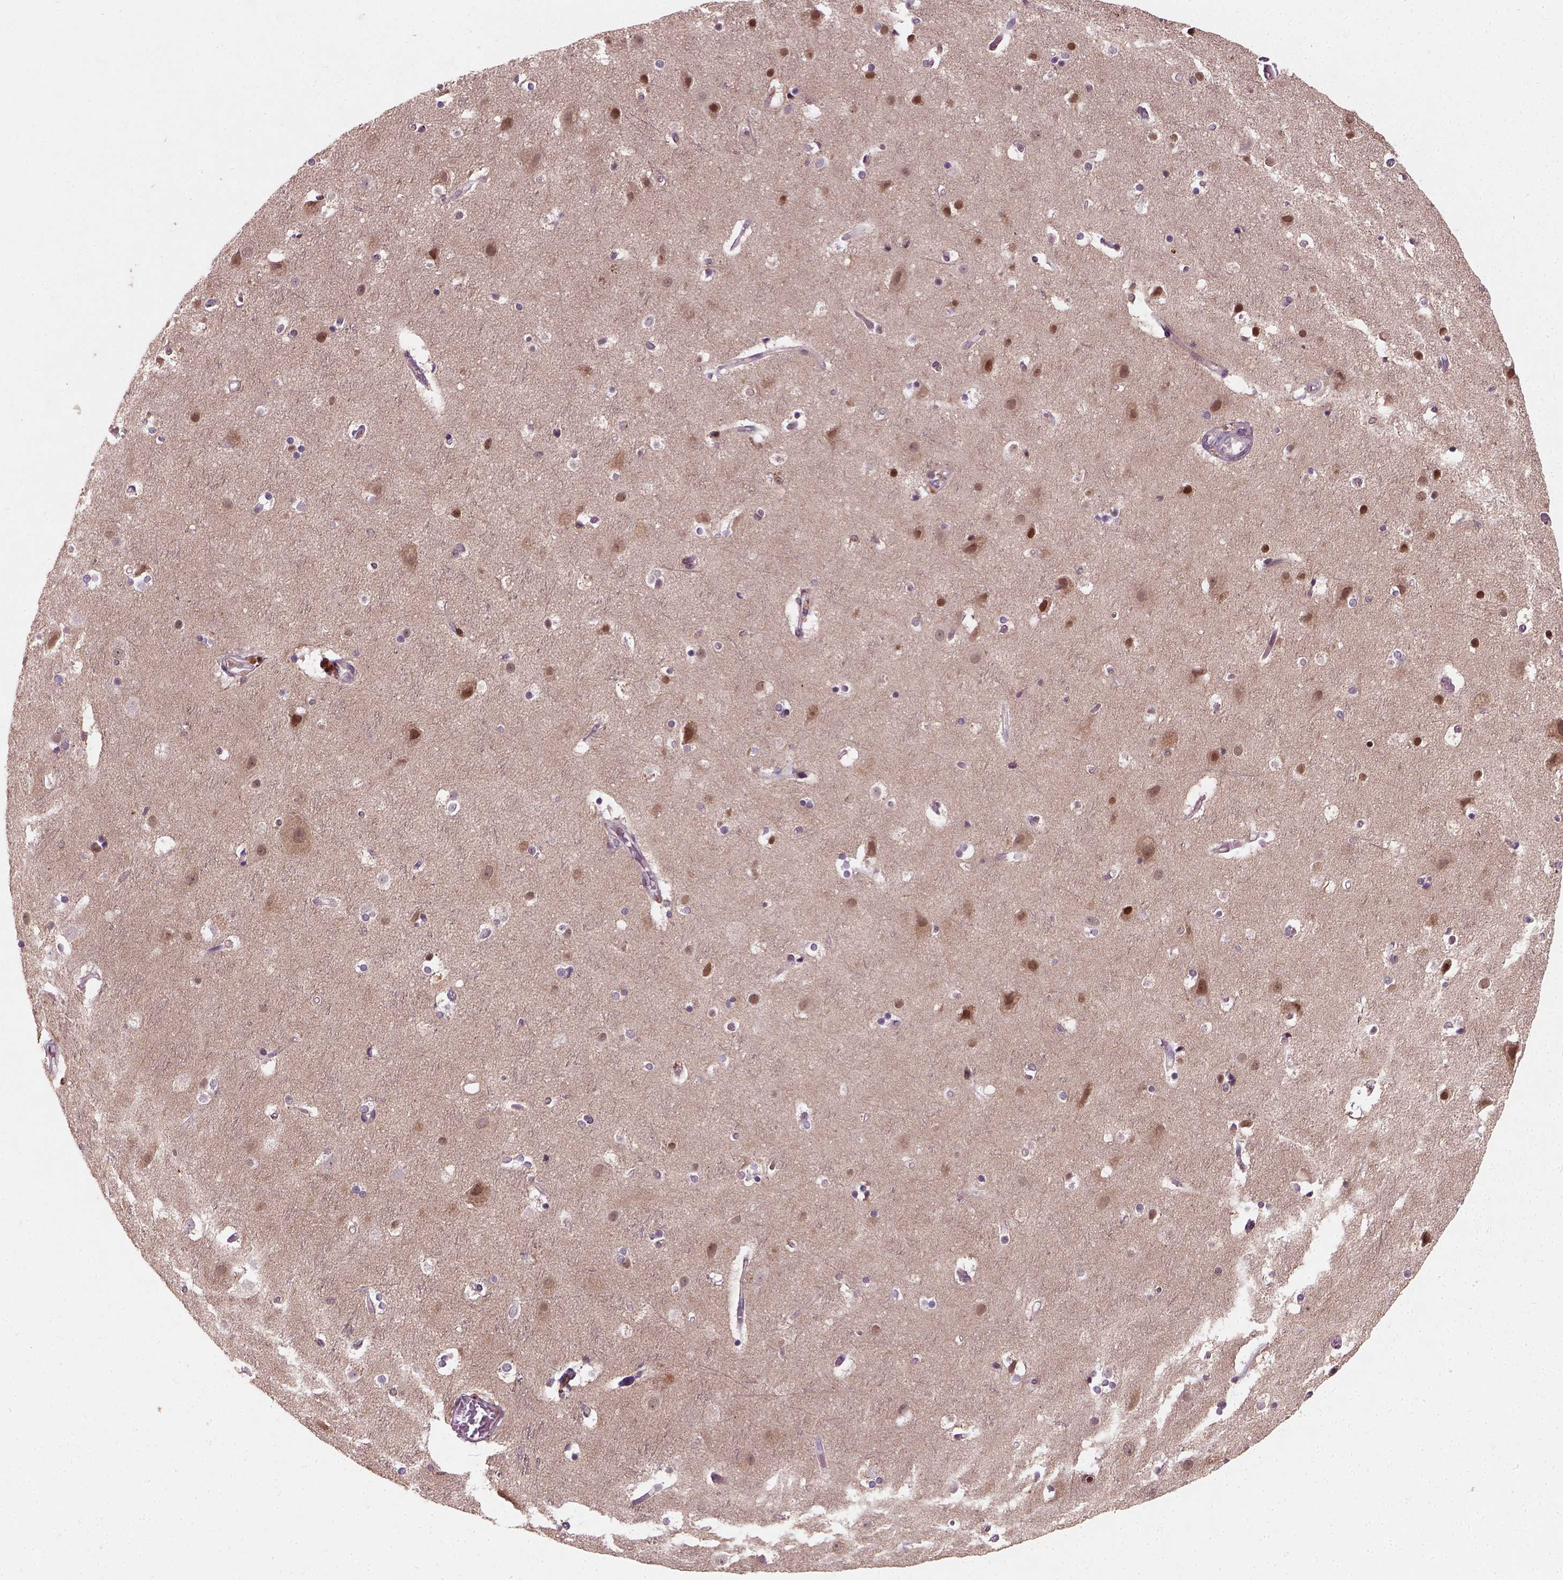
{"staining": {"intensity": "moderate", "quantity": ">75%", "location": "cytoplasmic/membranous"}, "tissue": "cerebral cortex", "cell_type": "Endothelial cells", "image_type": "normal", "snomed": [{"axis": "morphology", "description": "Normal tissue, NOS"}, {"axis": "topography", "description": "Cerebral cortex"}], "caption": "Protein expression analysis of normal cerebral cortex shows moderate cytoplasmic/membranous positivity in about >75% of endothelial cells.", "gene": "CAMKK1", "patient": {"sex": "female", "age": 52}}